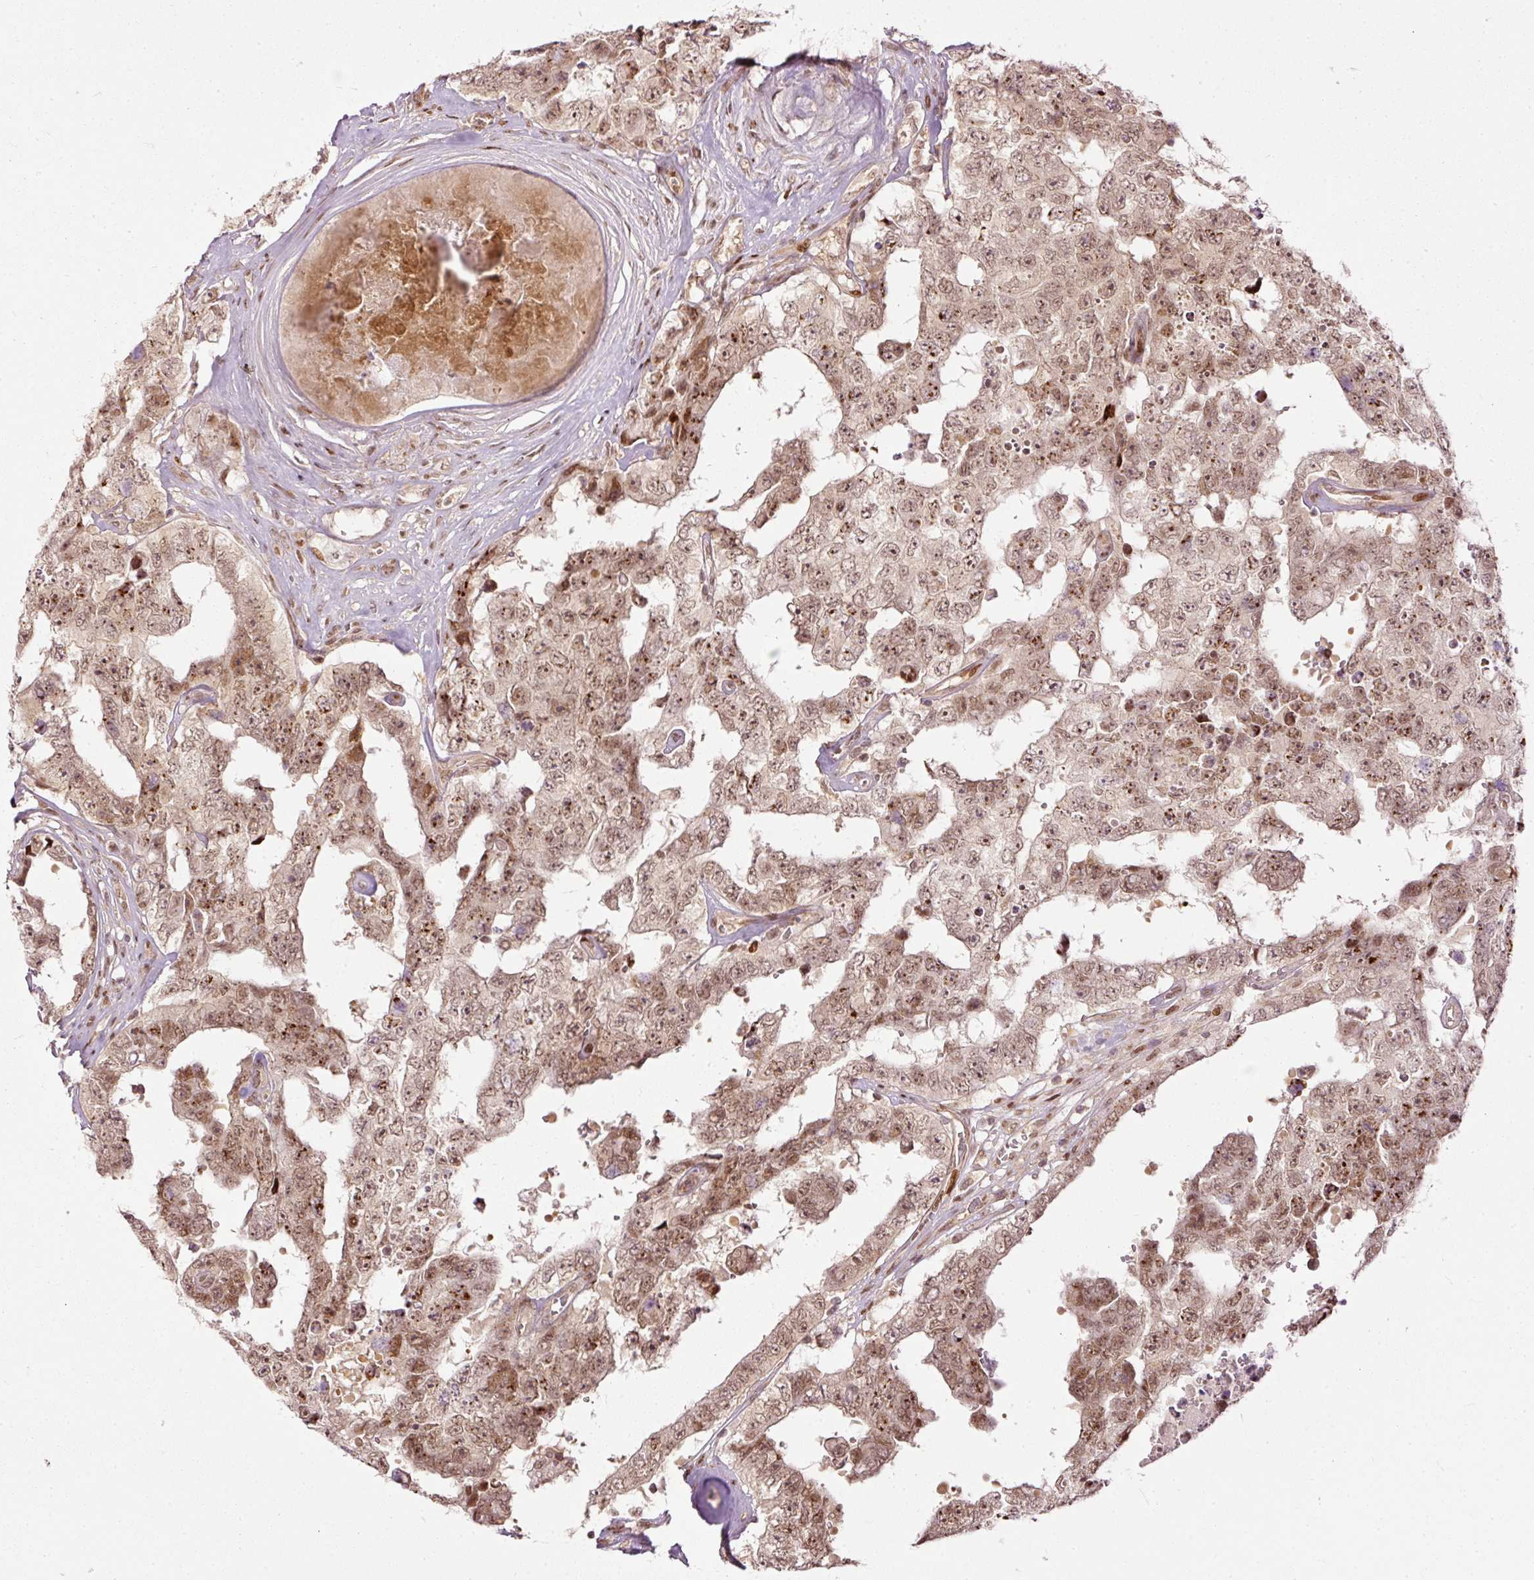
{"staining": {"intensity": "moderate", "quantity": ">75%", "location": "cytoplasmic/membranous,nuclear"}, "tissue": "testis cancer", "cell_type": "Tumor cells", "image_type": "cancer", "snomed": [{"axis": "morphology", "description": "Normal tissue, NOS"}, {"axis": "morphology", "description": "Carcinoma, Embryonal, NOS"}, {"axis": "topography", "description": "Testis"}, {"axis": "topography", "description": "Epididymis"}], "caption": "Immunohistochemical staining of human embryonal carcinoma (testis) exhibits moderate cytoplasmic/membranous and nuclear protein positivity in approximately >75% of tumor cells.", "gene": "ZNF778", "patient": {"sex": "male", "age": 25}}